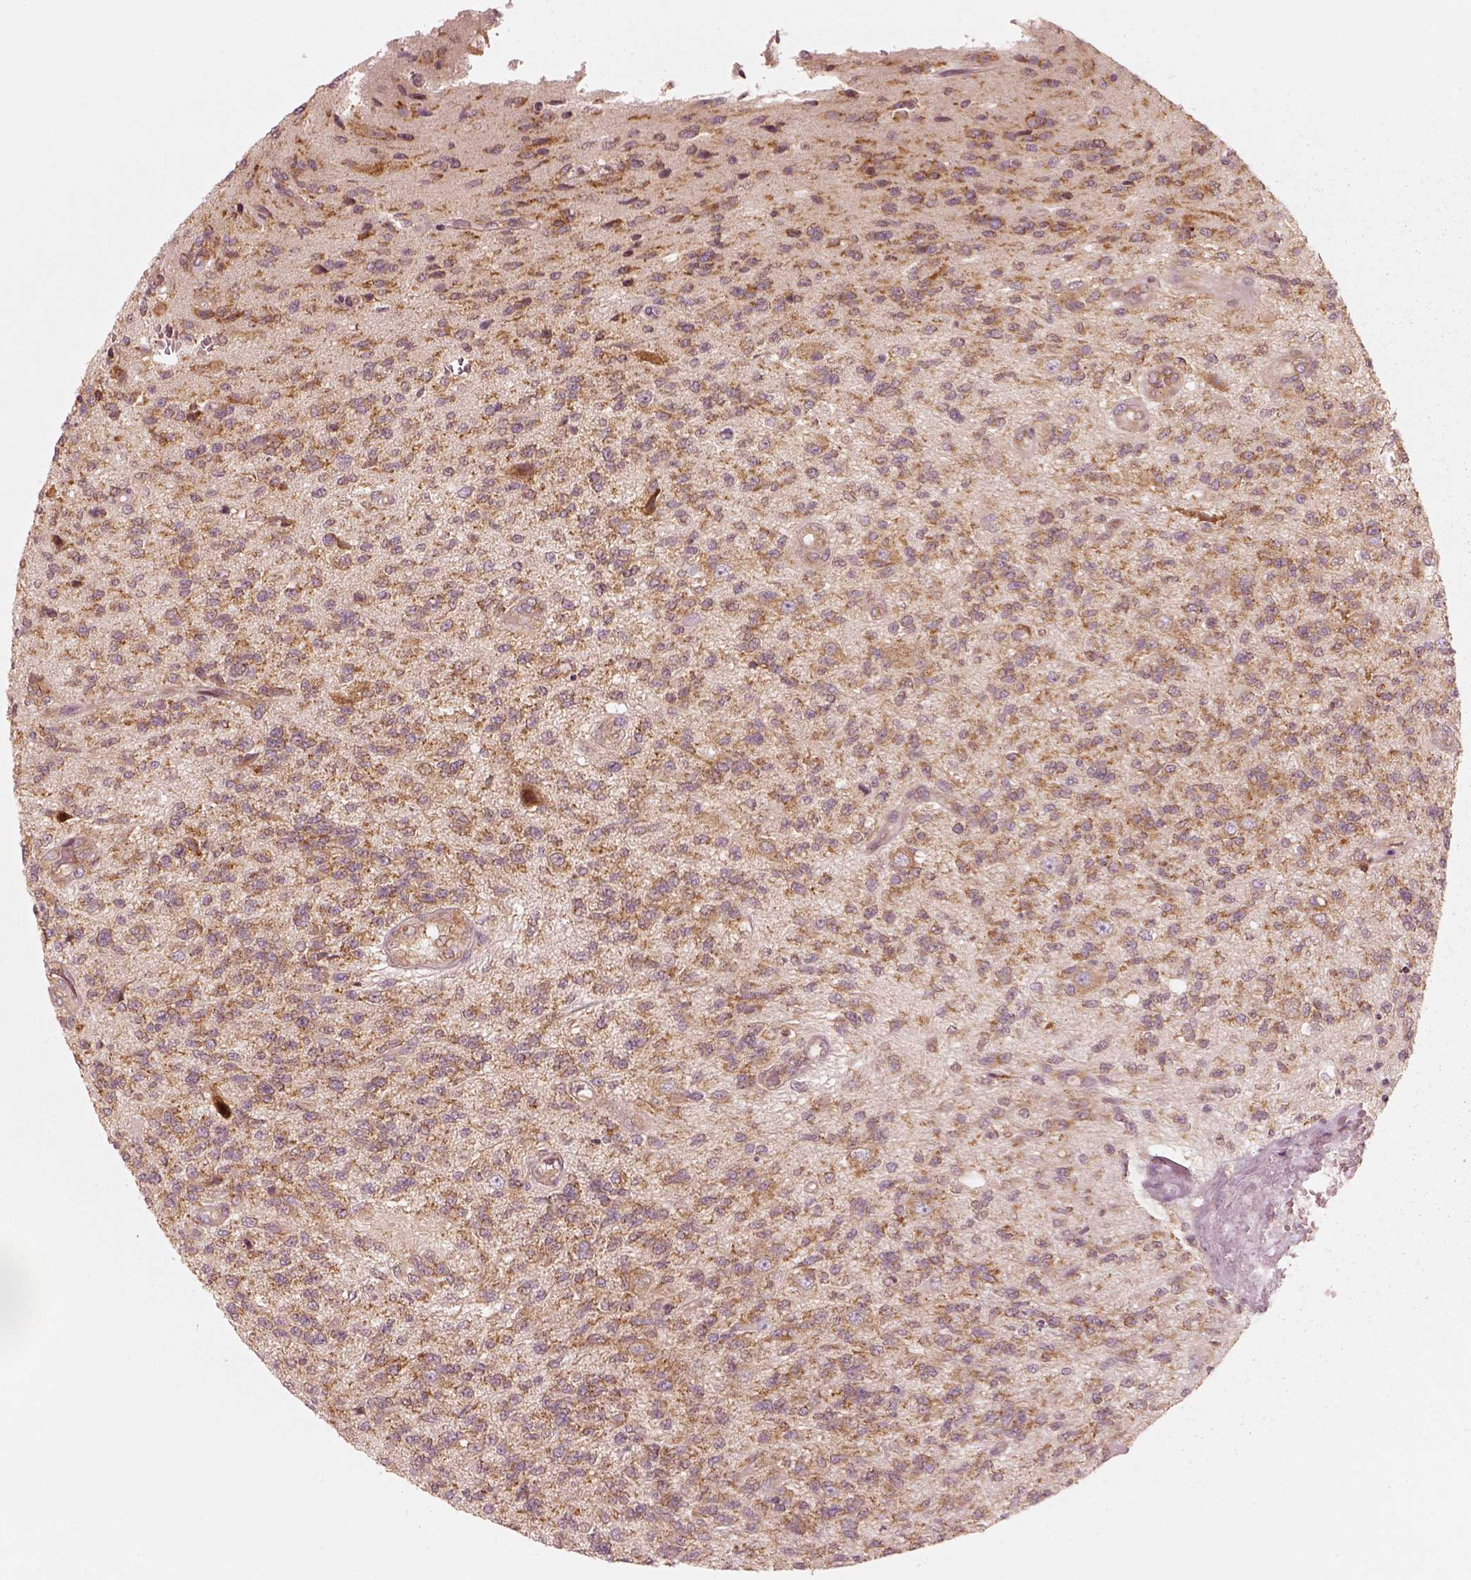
{"staining": {"intensity": "moderate", "quantity": ">75%", "location": "cytoplasmic/membranous"}, "tissue": "glioma", "cell_type": "Tumor cells", "image_type": "cancer", "snomed": [{"axis": "morphology", "description": "Glioma, malignant, High grade"}, {"axis": "topography", "description": "Brain"}], "caption": "Protein staining by immunohistochemistry (IHC) displays moderate cytoplasmic/membranous positivity in about >75% of tumor cells in malignant glioma (high-grade). The protein of interest is stained brown, and the nuclei are stained in blue (DAB (3,3'-diaminobenzidine) IHC with brightfield microscopy, high magnification).", "gene": "CNOT2", "patient": {"sex": "male", "age": 56}}